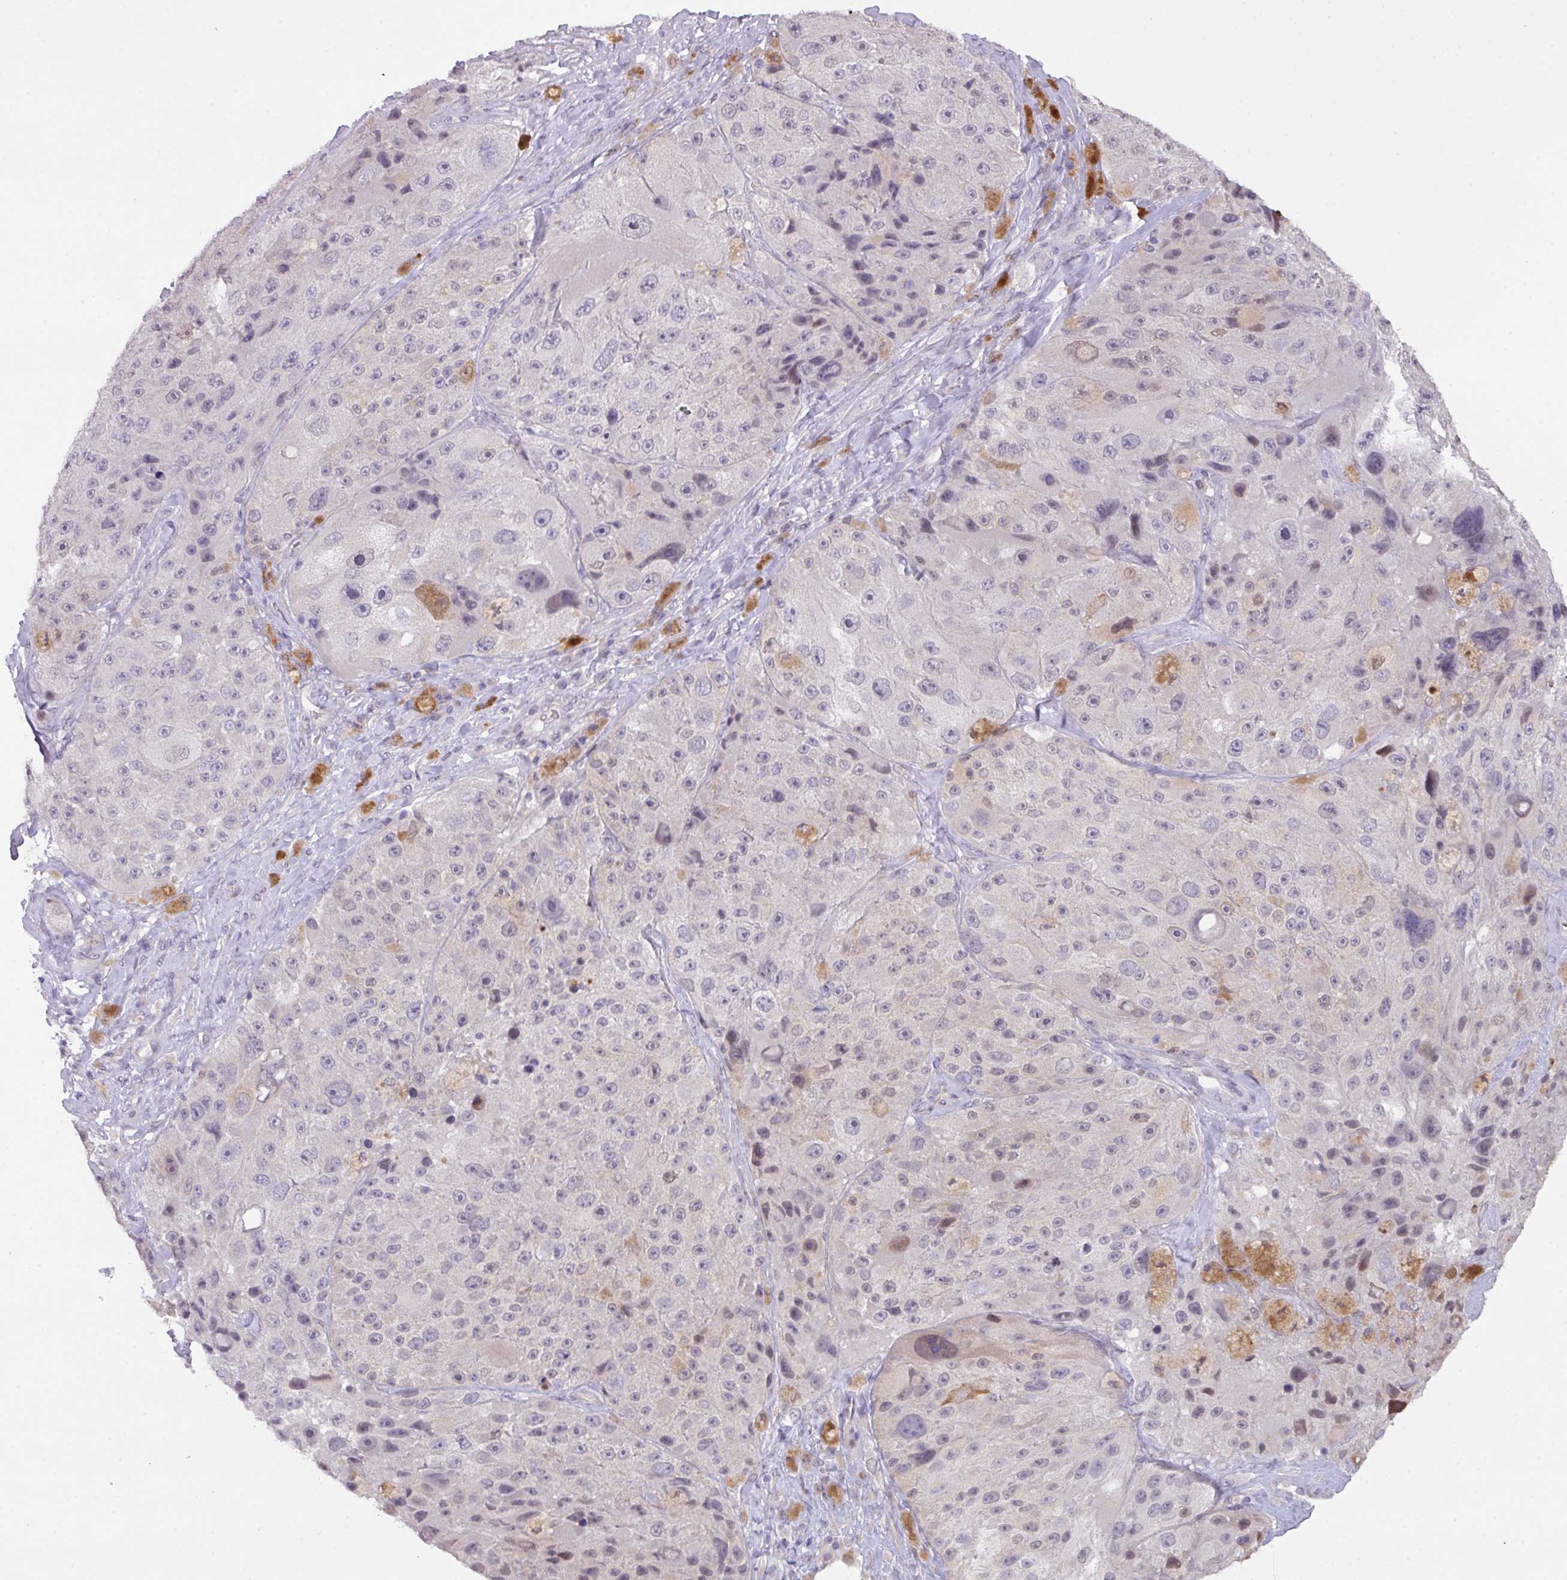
{"staining": {"intensity": "negative", "quantity": "none", "location": "none"}, "tissue": "melanoma", "cell_type": "Tumor cells", "image_type": "cancer", "snomed": [{"axis": "morphology", "description": "Malignant melanoma, Metastatic site"}, {"axis": "topography", "description": "Lymph node"}], "caption": "High power microscopy histopathology image of an immunohistochemistry micrograph of malignant melanoma (metastatic site), revealing no significant positivity in tumor cells. Brightfield microscopy of IHC stained with DAB (brown) and hematoxylin (blue), captured at high magnification.", "gene": "ANKRD13B", "patient": {"sex": "male", "age": 62}}